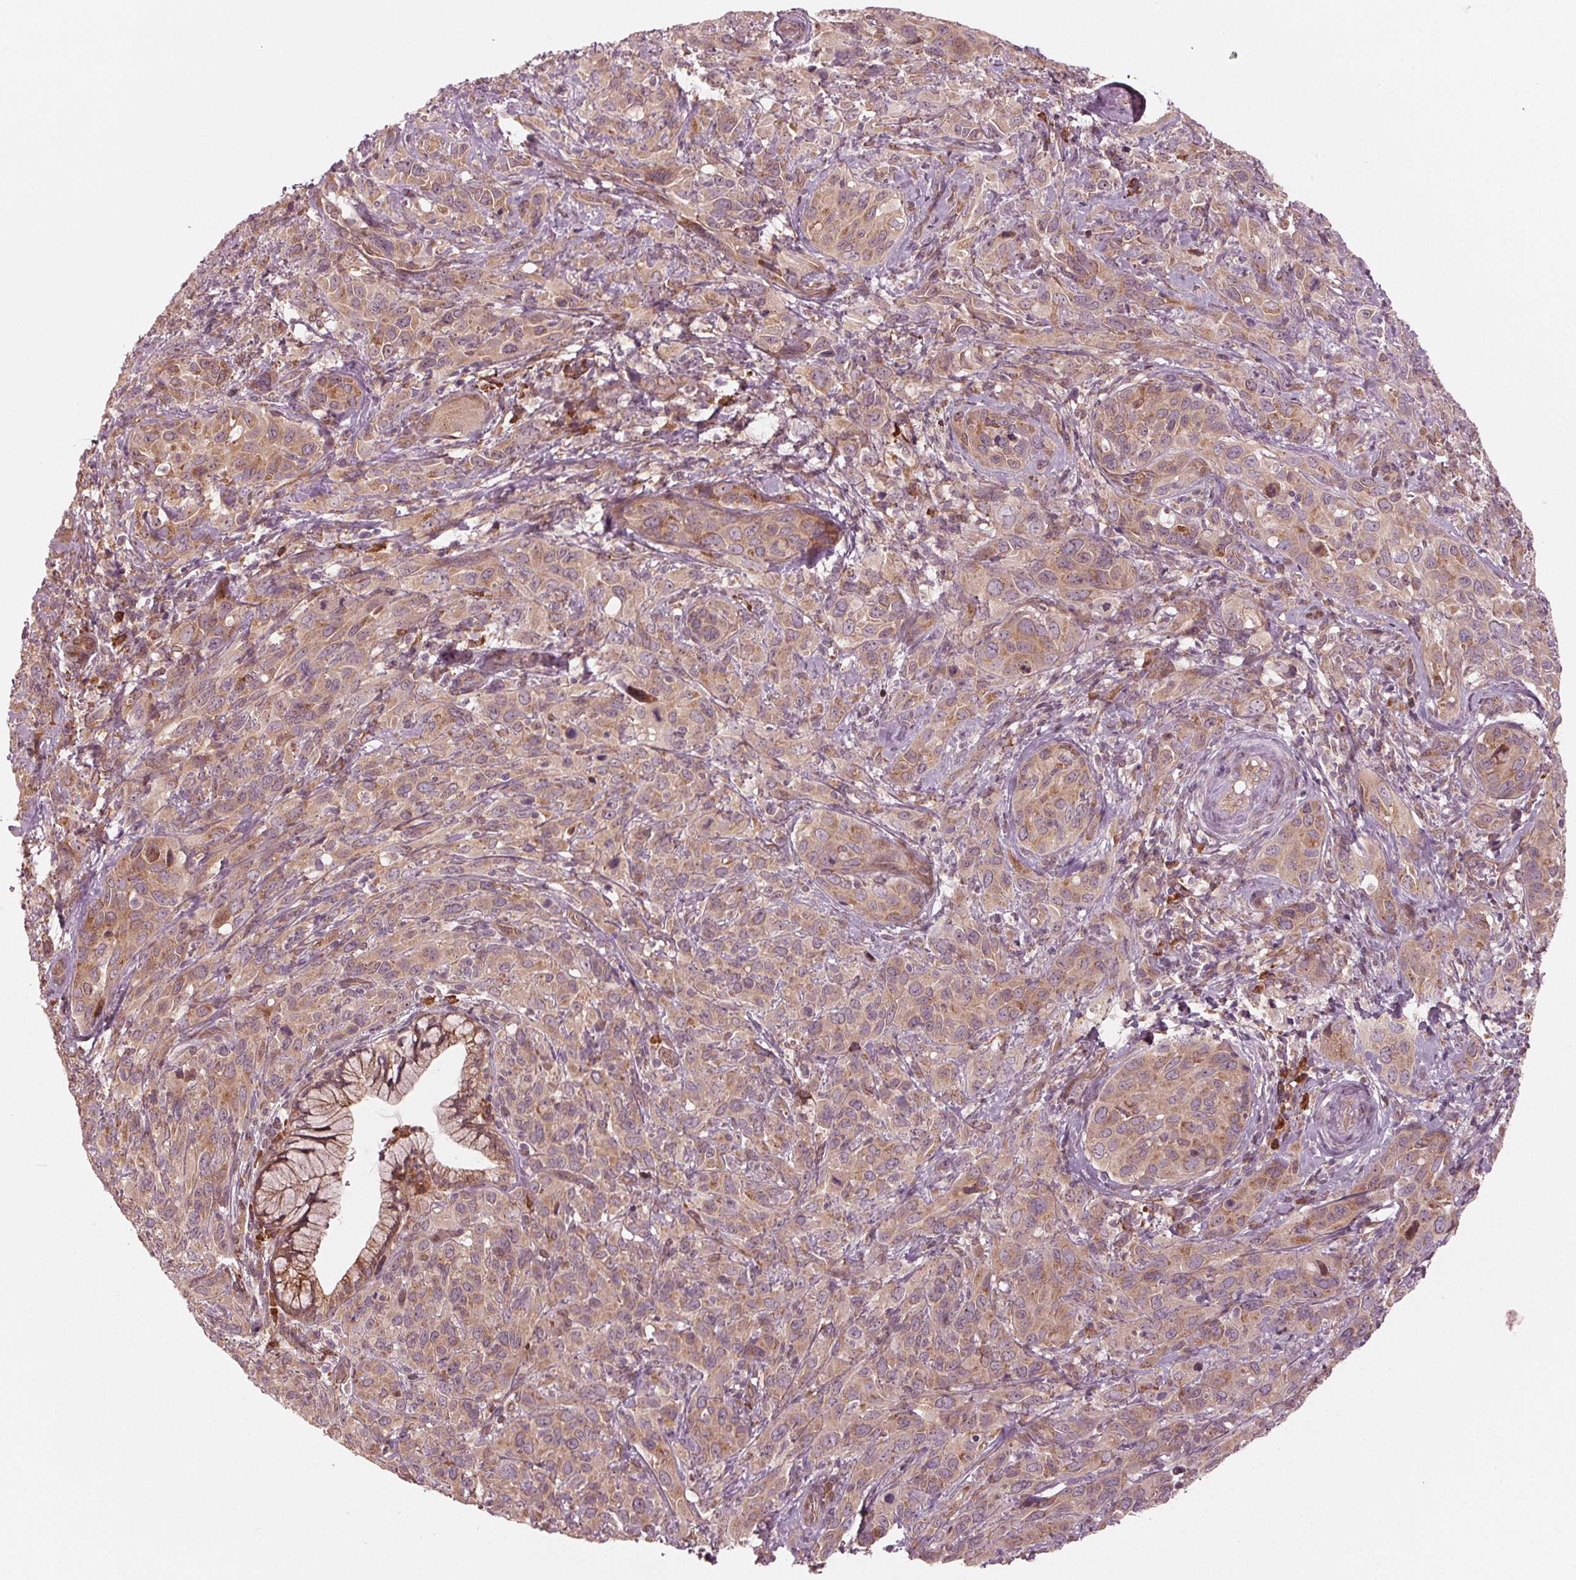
{"staining": {"intensity": "moderate", "quantity": ">75%", "location": "cytoplasmic/membranous"}, "tissue": "cervical cancer", "cell_type": "Tumor cells", "image_type": "cancer", "snomed": [{"axis": "morphology", "description": "Squamous cell carcinoma, NOS"}, {"axis": "topography", "description": "Cervix"}], "caption": "Immunohistochemistry (IHC) micrograph of neoplastic tissue: human squamous cell carcinoma (cervical) stained using immunohistochemistry (IHC) exhibits medium levels of moderate protein expression localized specifically in the cytoplasmic/membranous of tumor cells, appearing as a cytoplasmic/membranous brown color.", "gene": "CMIP", "patient": {"sex": "female", "age": 51}}